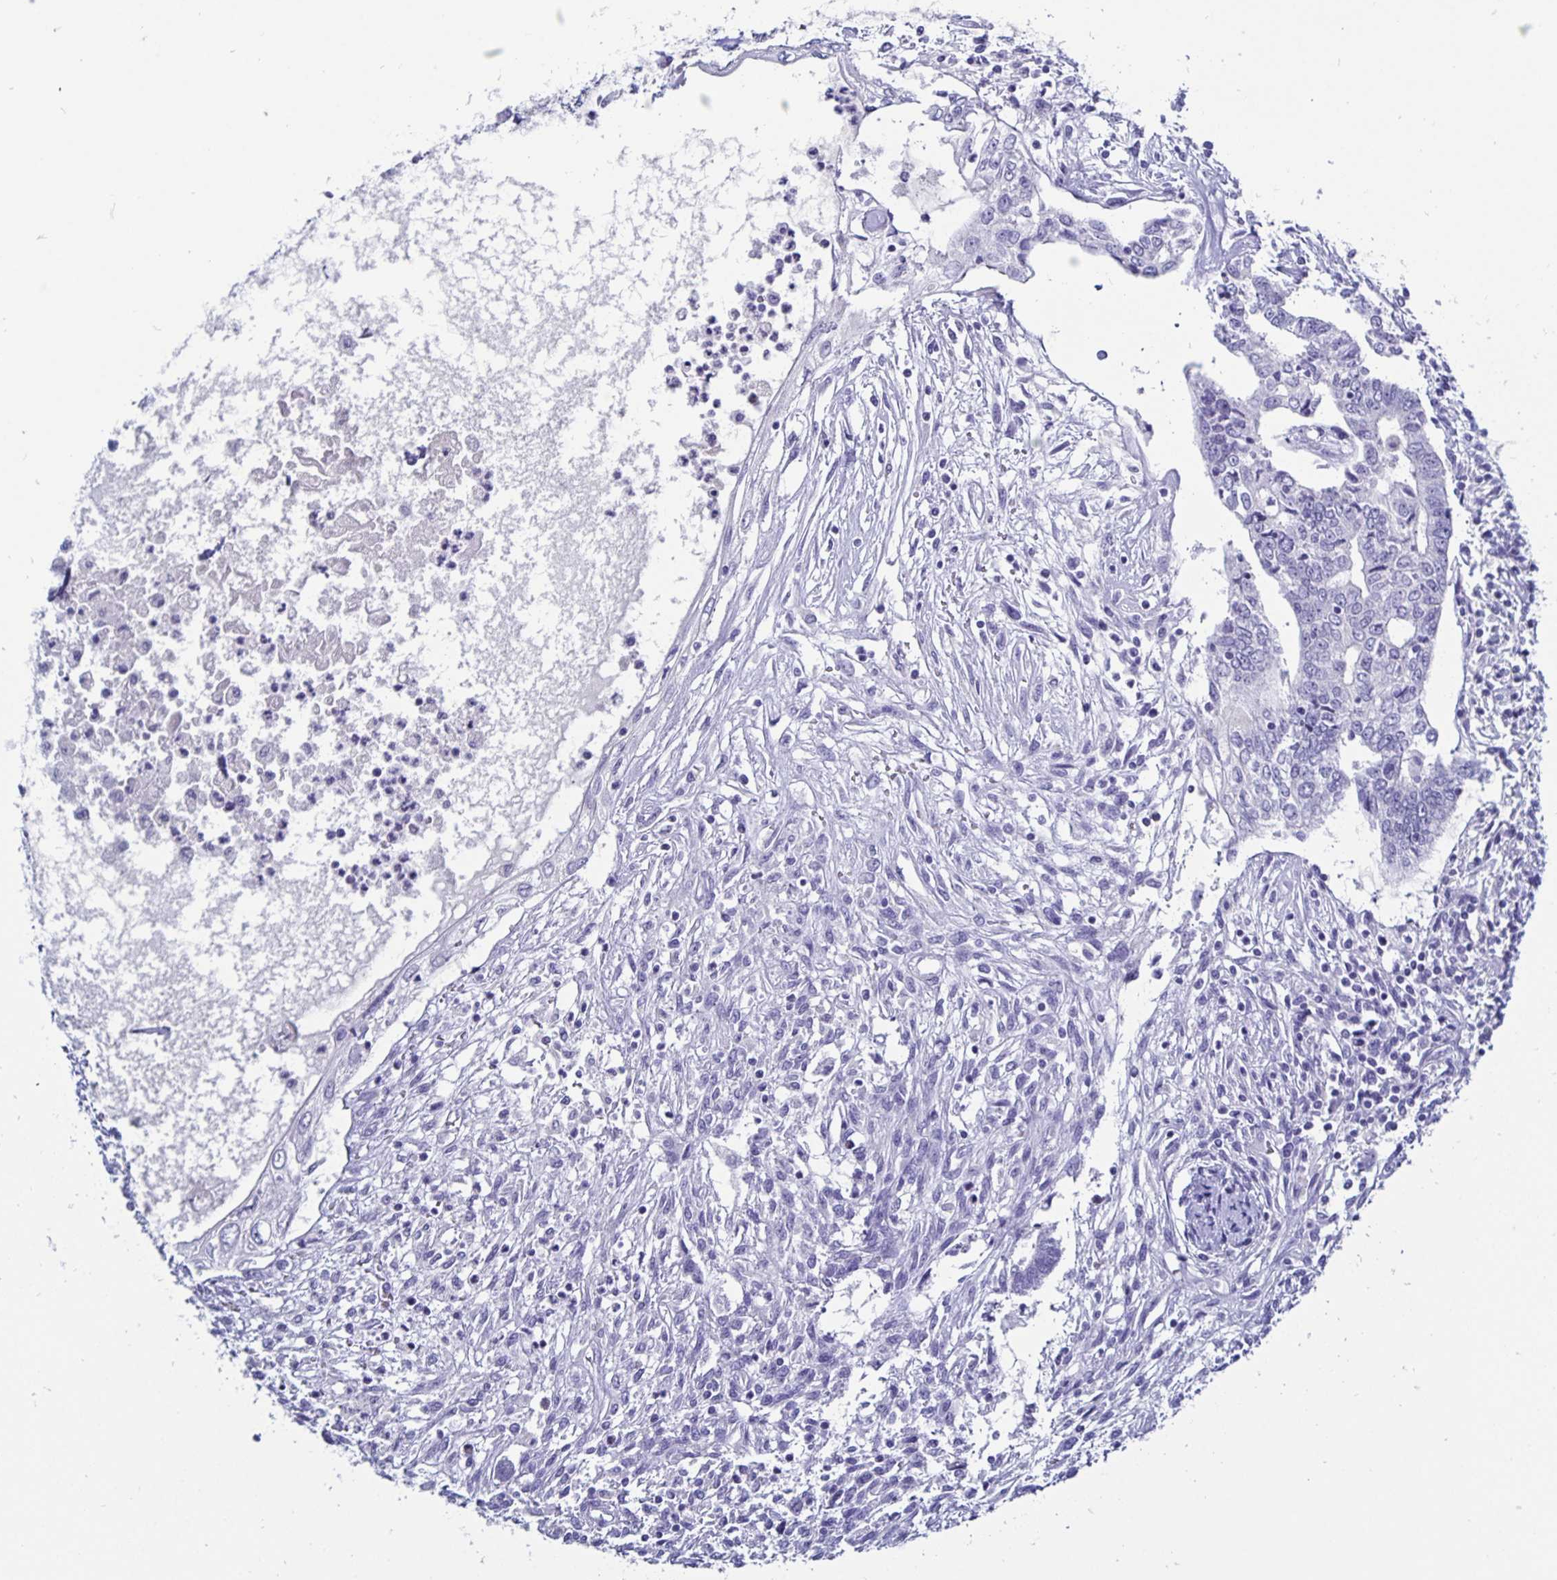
{"staining": {"intensity": "negative", "quantity": "none", "location": "none"}, "tissue": "testis cancer", "cell_type": "Tumor cells", "image_type": "cancer", "snomed": [{"axis": "morphology", "description": "Carcinoma, Embryonal, NOS"}, {"axis": "topography", "description": "Testis"}], "caption": "High magnification brightfield microscopy of testis cancer (embryonal carcinoma) stained with DAB (3,3'-diaminobenzidine) (brown) and counterstained with hematoxylin (blue): tumor cells show no significant staining.", "gene": "ODF3B", "patient": {"sex": "male", "age": 37}}